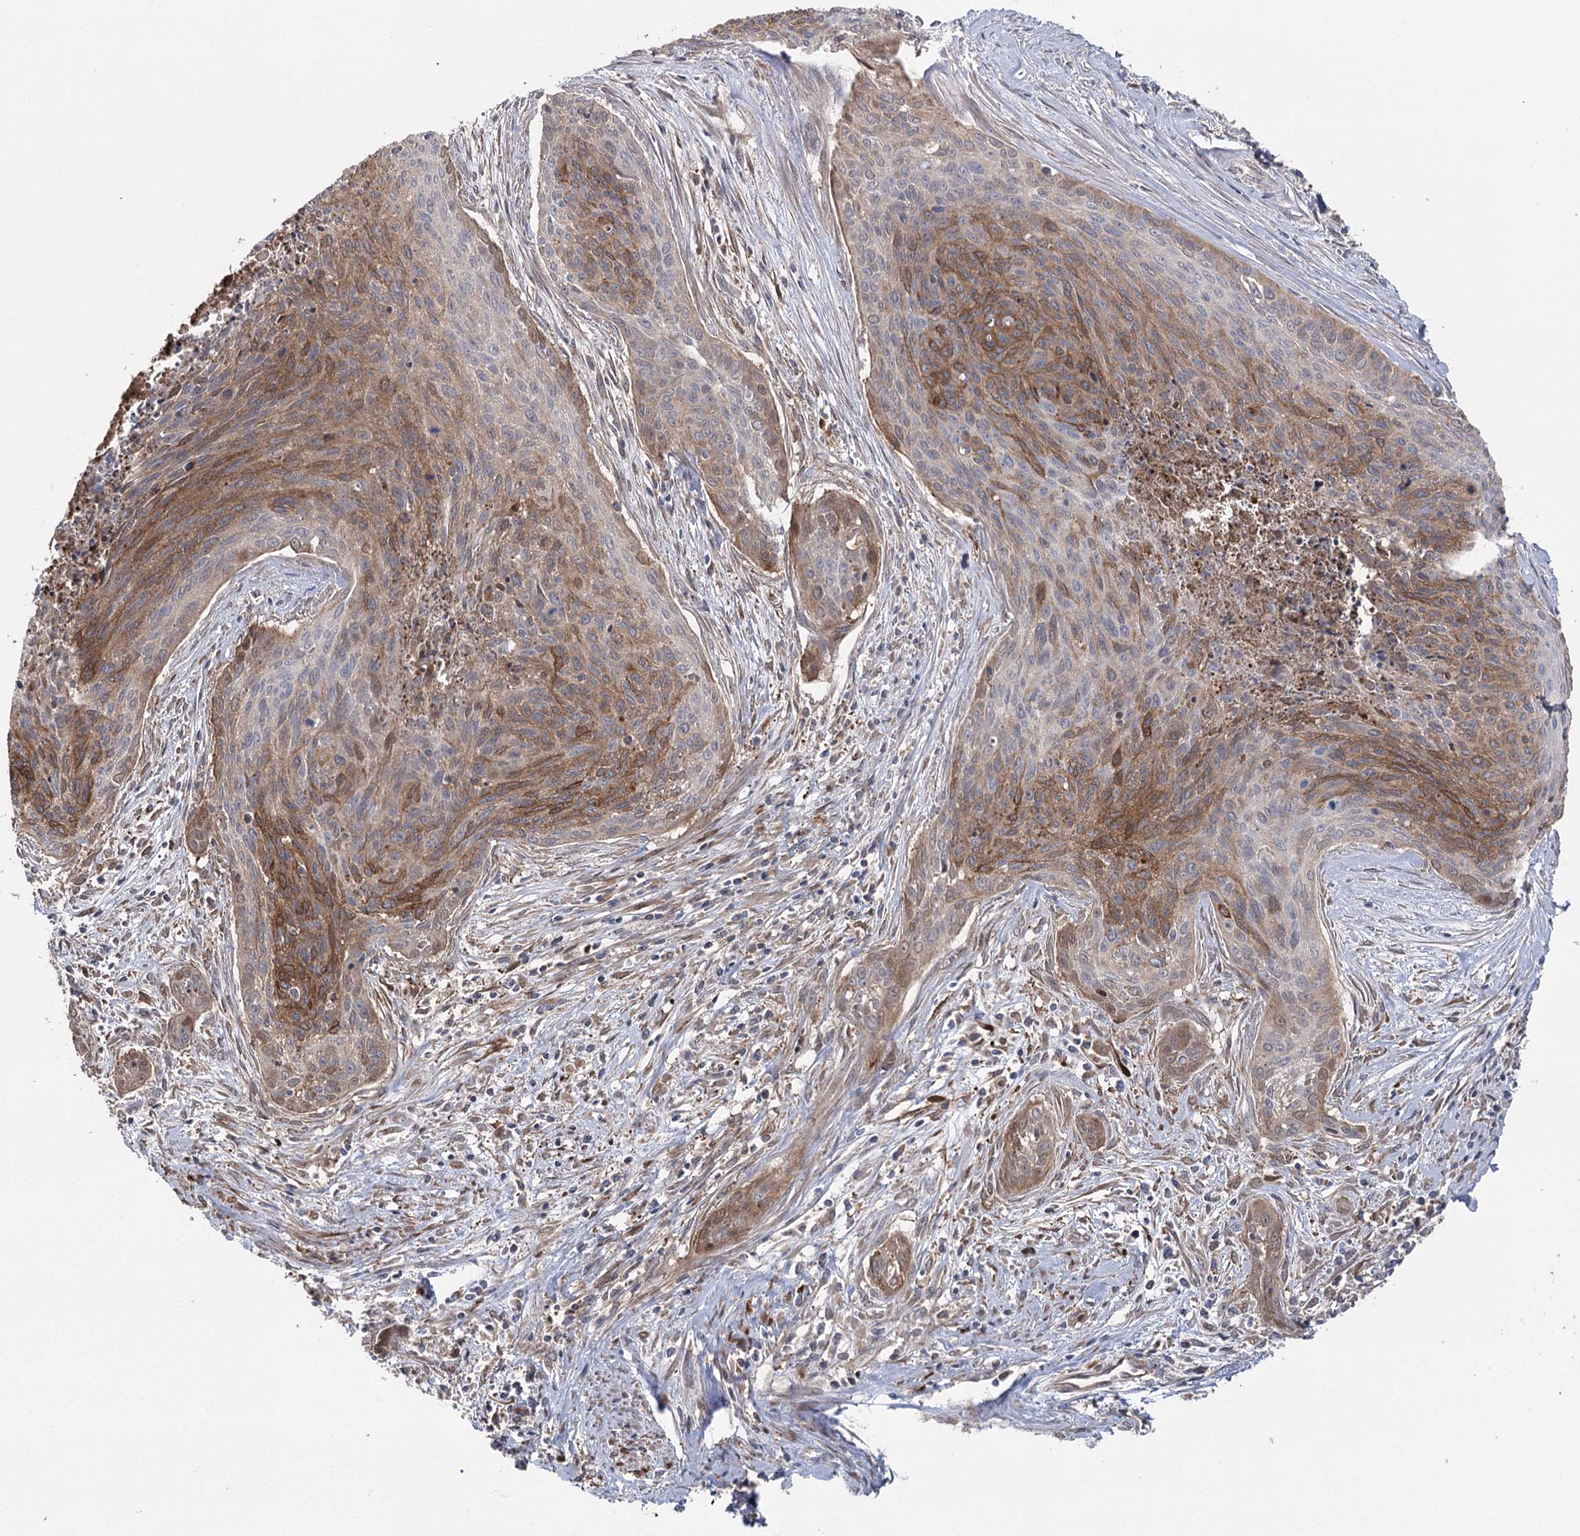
{"staining": {"intensity": "moderate", "quantity": ">75%", "location": "cytoplasmic/membranous"}, "tissue": "cervical cancer", "cell_type": "Tumor cells", "image_type": "cancer", "snomed": [{"axis": "morphology", "description": "Squamous cell carcinoma, NOS"}, {"axis": "topography", "description": "Cervix"}], "caption": "The image shows a brown stain indicating the presence of a protein in the cytoplasmic/membranous of tumor cells in squamous cell carcinoma (cervical).", "gene": "OTUD1", "patient": {"sex": "female", "age": 55}}